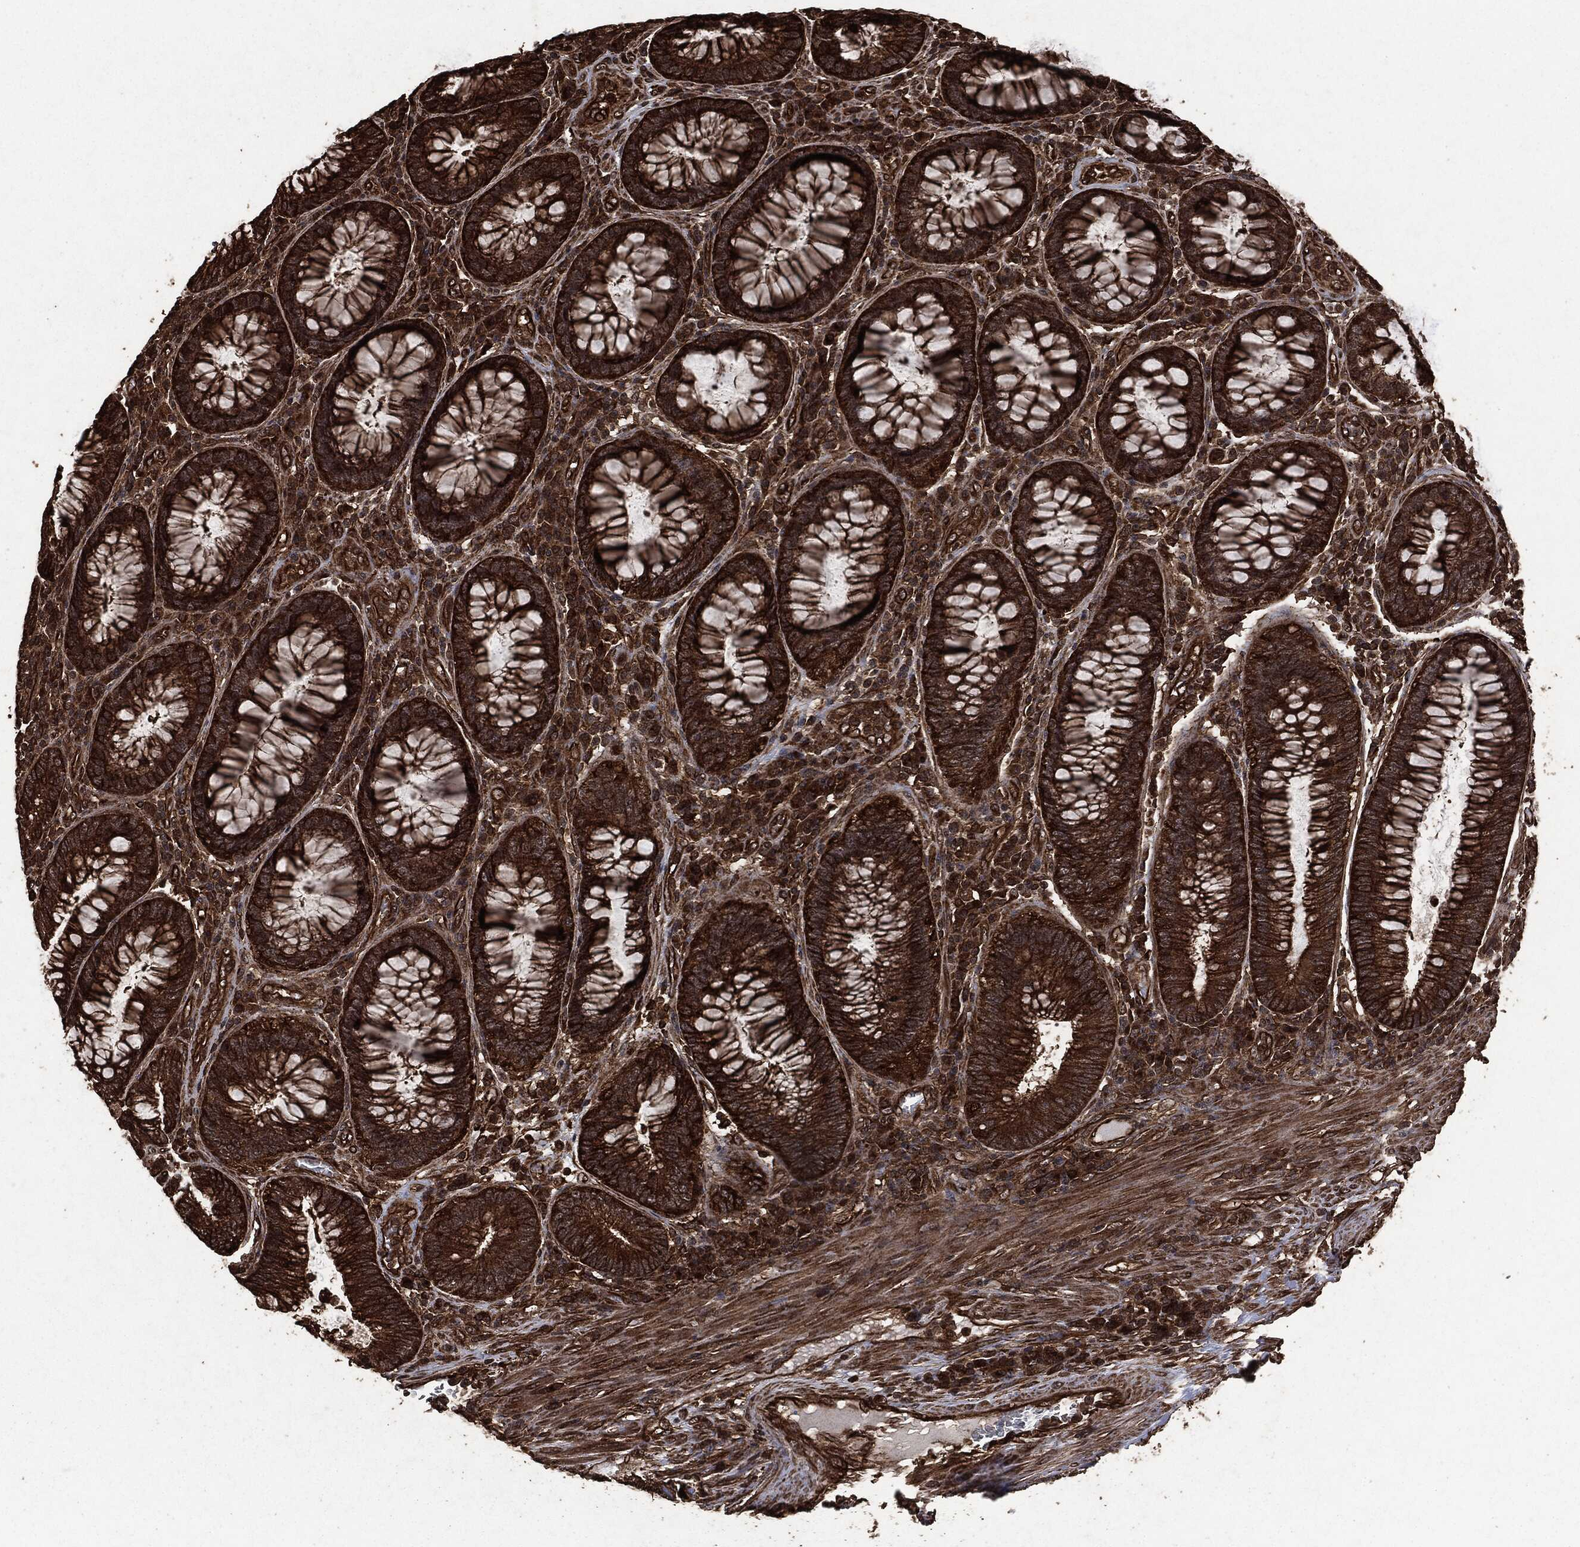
{"staining": {"intensity": "strong", "quantity": ">75%", "location": "cytoplasmic/membranous"}, "tissue": "colorectal cancer", "cell_type": "Tumor cells", "image_type": "cancer", "snomed": [{"axis": "morphology", "description": "Adenocarcinoma, NOS"}, {"axis": "topography", "description": "Colon"}], "caption": "Immunohistochemical staining of adenocarcinoma (colorectal) reveals high levels of strong cytoplasmic/membranous expression in approximately >75% of tumor cells.", "gene": "HRAS", "patient": {"sex": "female", "age": 67}}